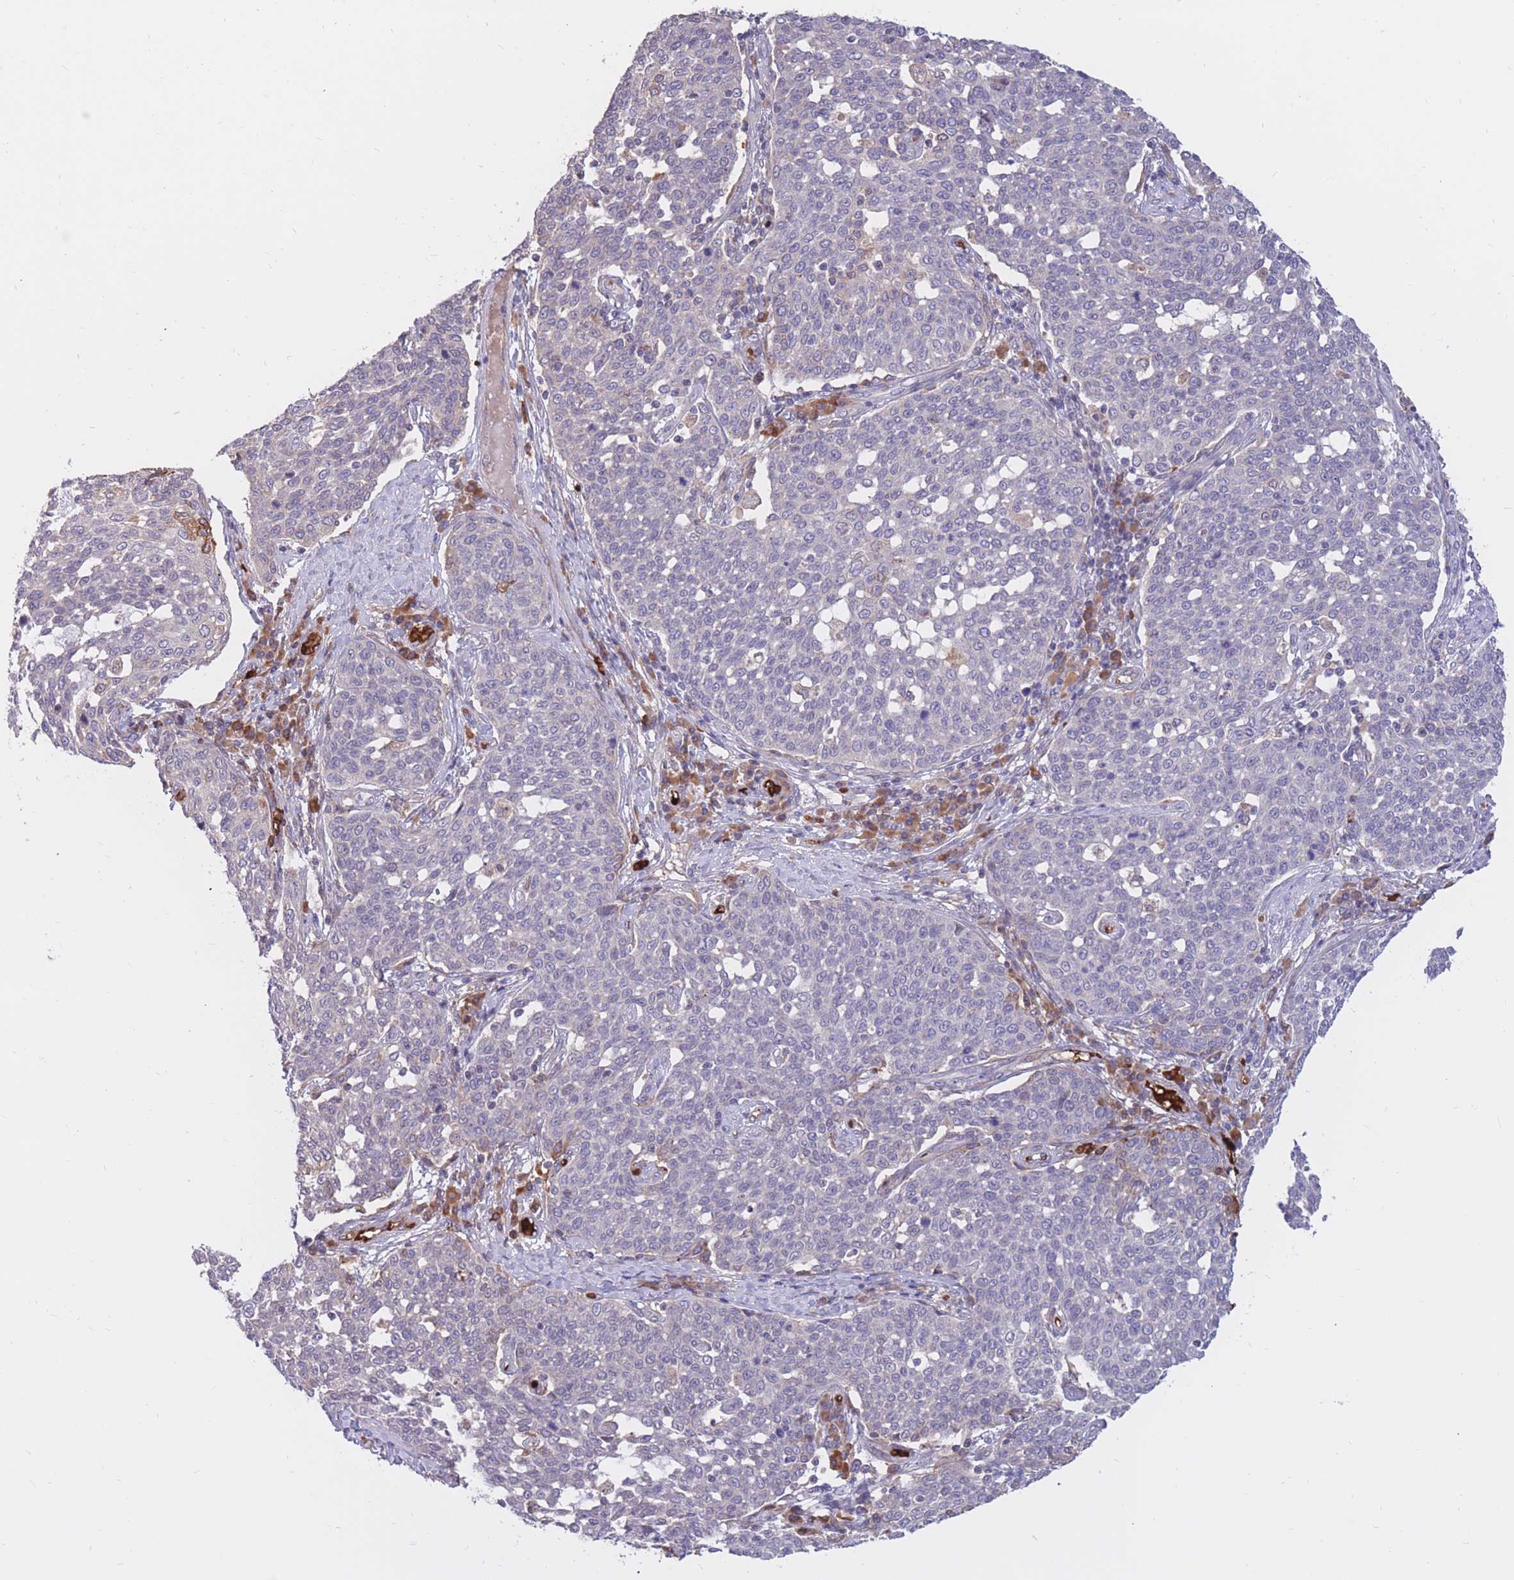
{"staining": {"intensity": "negative", "quantity": "none", "location": "none"}, "tissue": "cervical cancer", "cell_type": "Tumor cells", "image_type": "cancer", "snomed": [{"axis": "morphology", "description": "Squamous cell carcinoma, NOS"}, {"axis": "topography", "description": "Cervix"}], "caption": "Tumor cells are negative for brown protein staining in cervical cancer (squamous cell carcinoma).", "gene": "ATP10D", "patient": {"sex": "female", "age": 34}}